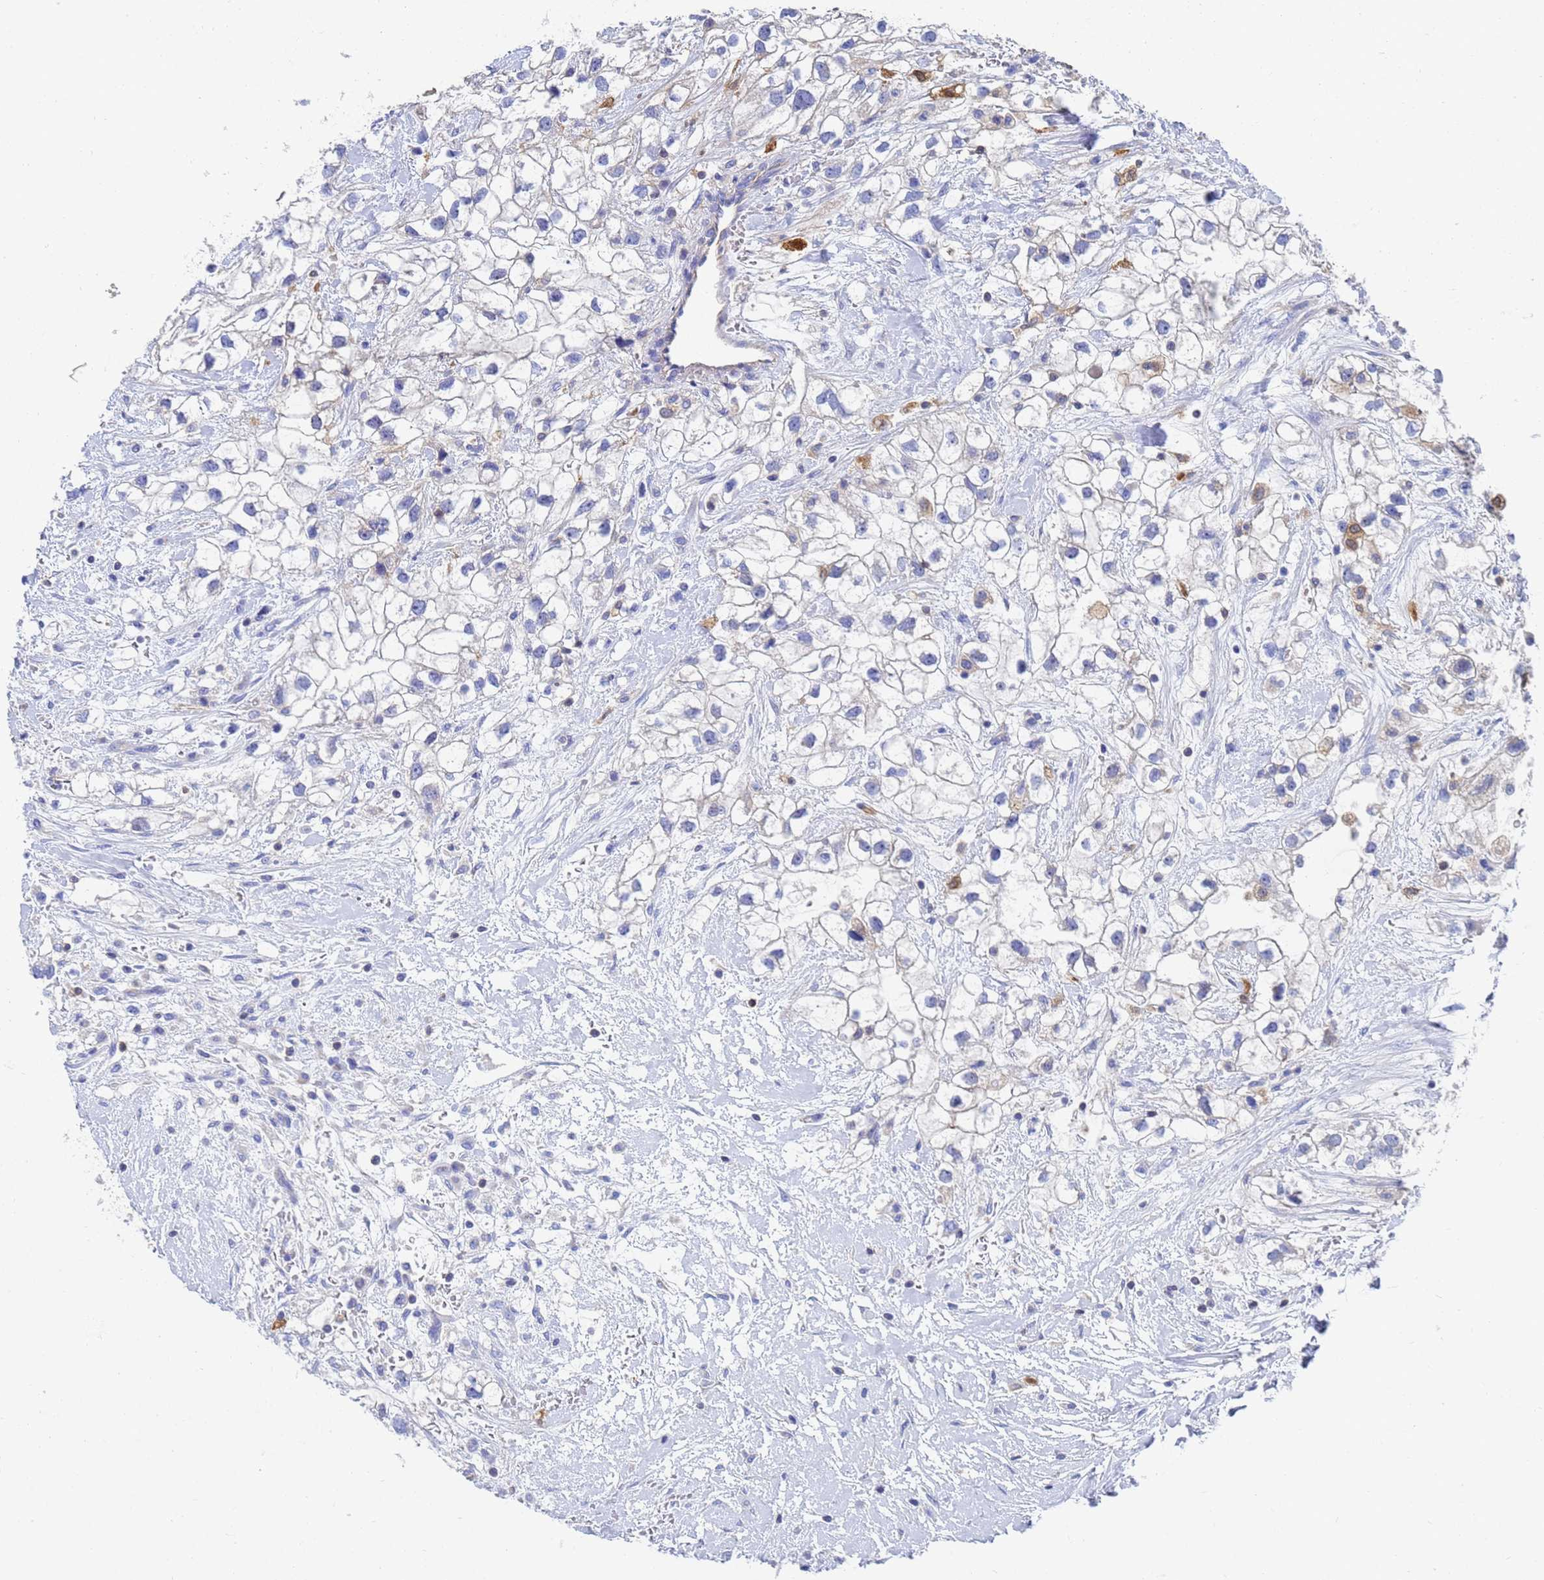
{"staining": {"intensity": "moderate", "quantity": "<25%", "location": "cytoplasmic/membranous"}, "tissue": "renal cancer", "cell_type": "Tumor cells", "image_type": "cancer", "snomed": [{"axis": "morphology", "description": "Adenocarcinoma, NOS"}, {"axis": "topography", "description": "Kidney"}], "caption": "IHC micrograph of neoplastic tissue: human adenocarcinoma (renal) stained using IHC exhibits low levels of moderate protein expression localized specifically in the cytoplasmic/membranous of tumor cells, appearing as a cytoplasmic/membranous brown color.", "gene": "GCHFR", "patient": {"sex": "male", "age": 59}}